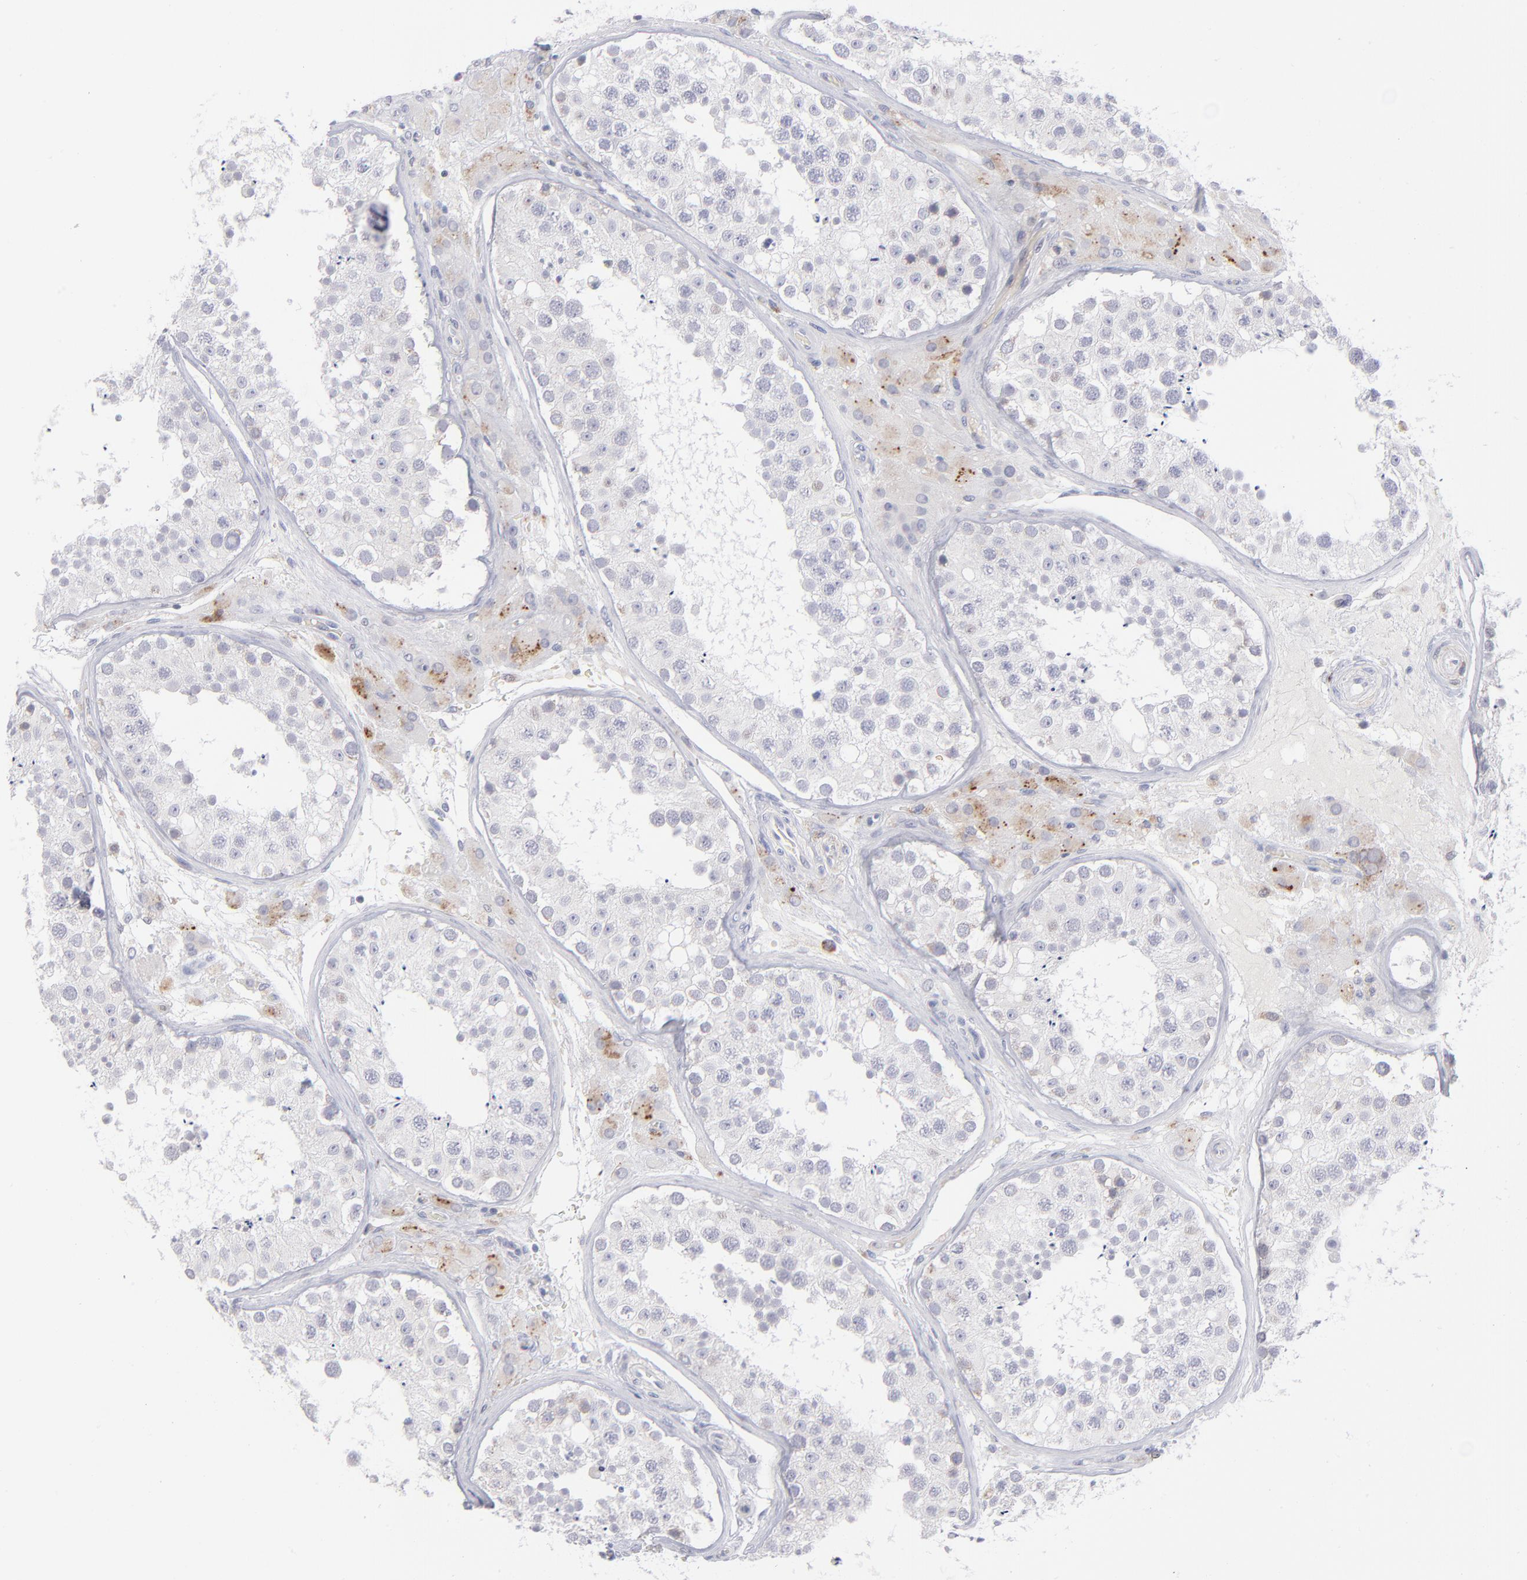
{"staining": {"intensity": "negative", "quantity": "none", "location": "none"}, "tissue": "testis", "cell_type": "Cells in seminiferous ducts", "image_type": "normal", "snomed": [{"axis": "morphology", "description": "Normal tissue, NOS"}, {"axis": "topography", "description": "Testis"}], "caption": "Benign testis was stained to show a protein in brown. There is no significant positivity in cells in seminiferous ducts. The staining is performed using DAB (3,3'-diaminobenzidine) brown chromogen with nuclei counter-stained in using hematoxylin.", "gene": "MTHFD2", "patient": {"sex": "male", "age": 26}}